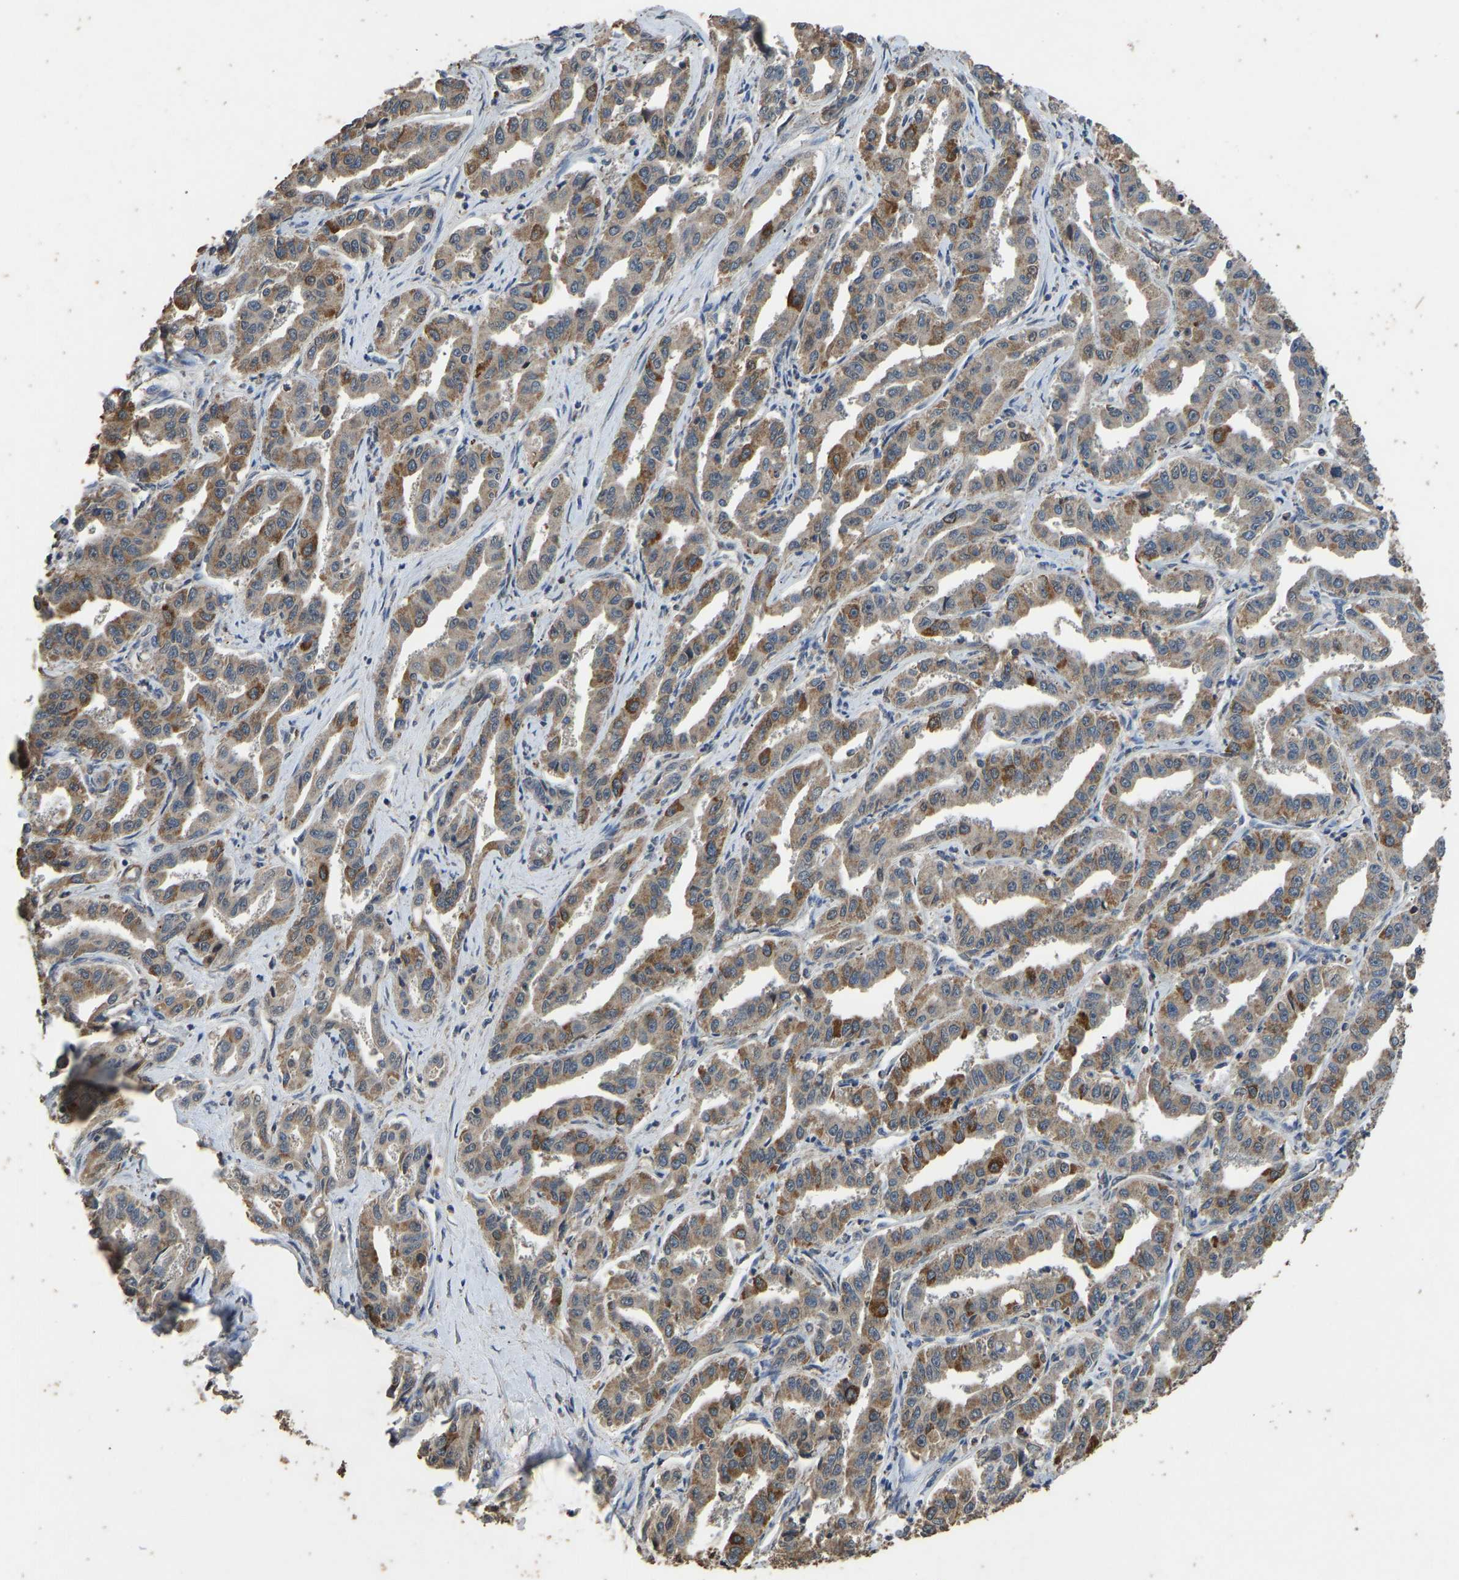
{"staining": {"intensity": "moderate", "quantity": ">75%", "location": "cytoplasmic/membranous"}, "tissue": "liver cancer", "cell_type": "Tumor cells", "image_type": "cancer", "snomed": [{"axis": "morphology", "description": "Cholangiocarcinoma"}, {"axis": "topography", "description": "Liver"}], "caption": "Immunohistochemical staining of human liver cholangiocarcinoma exhibits medium levels of moderate cytoplasmic/membranous positivity in about >75% of tumor cells.", "gene": "CIDEC", "patient": {"sex": "male", "age": 59}}